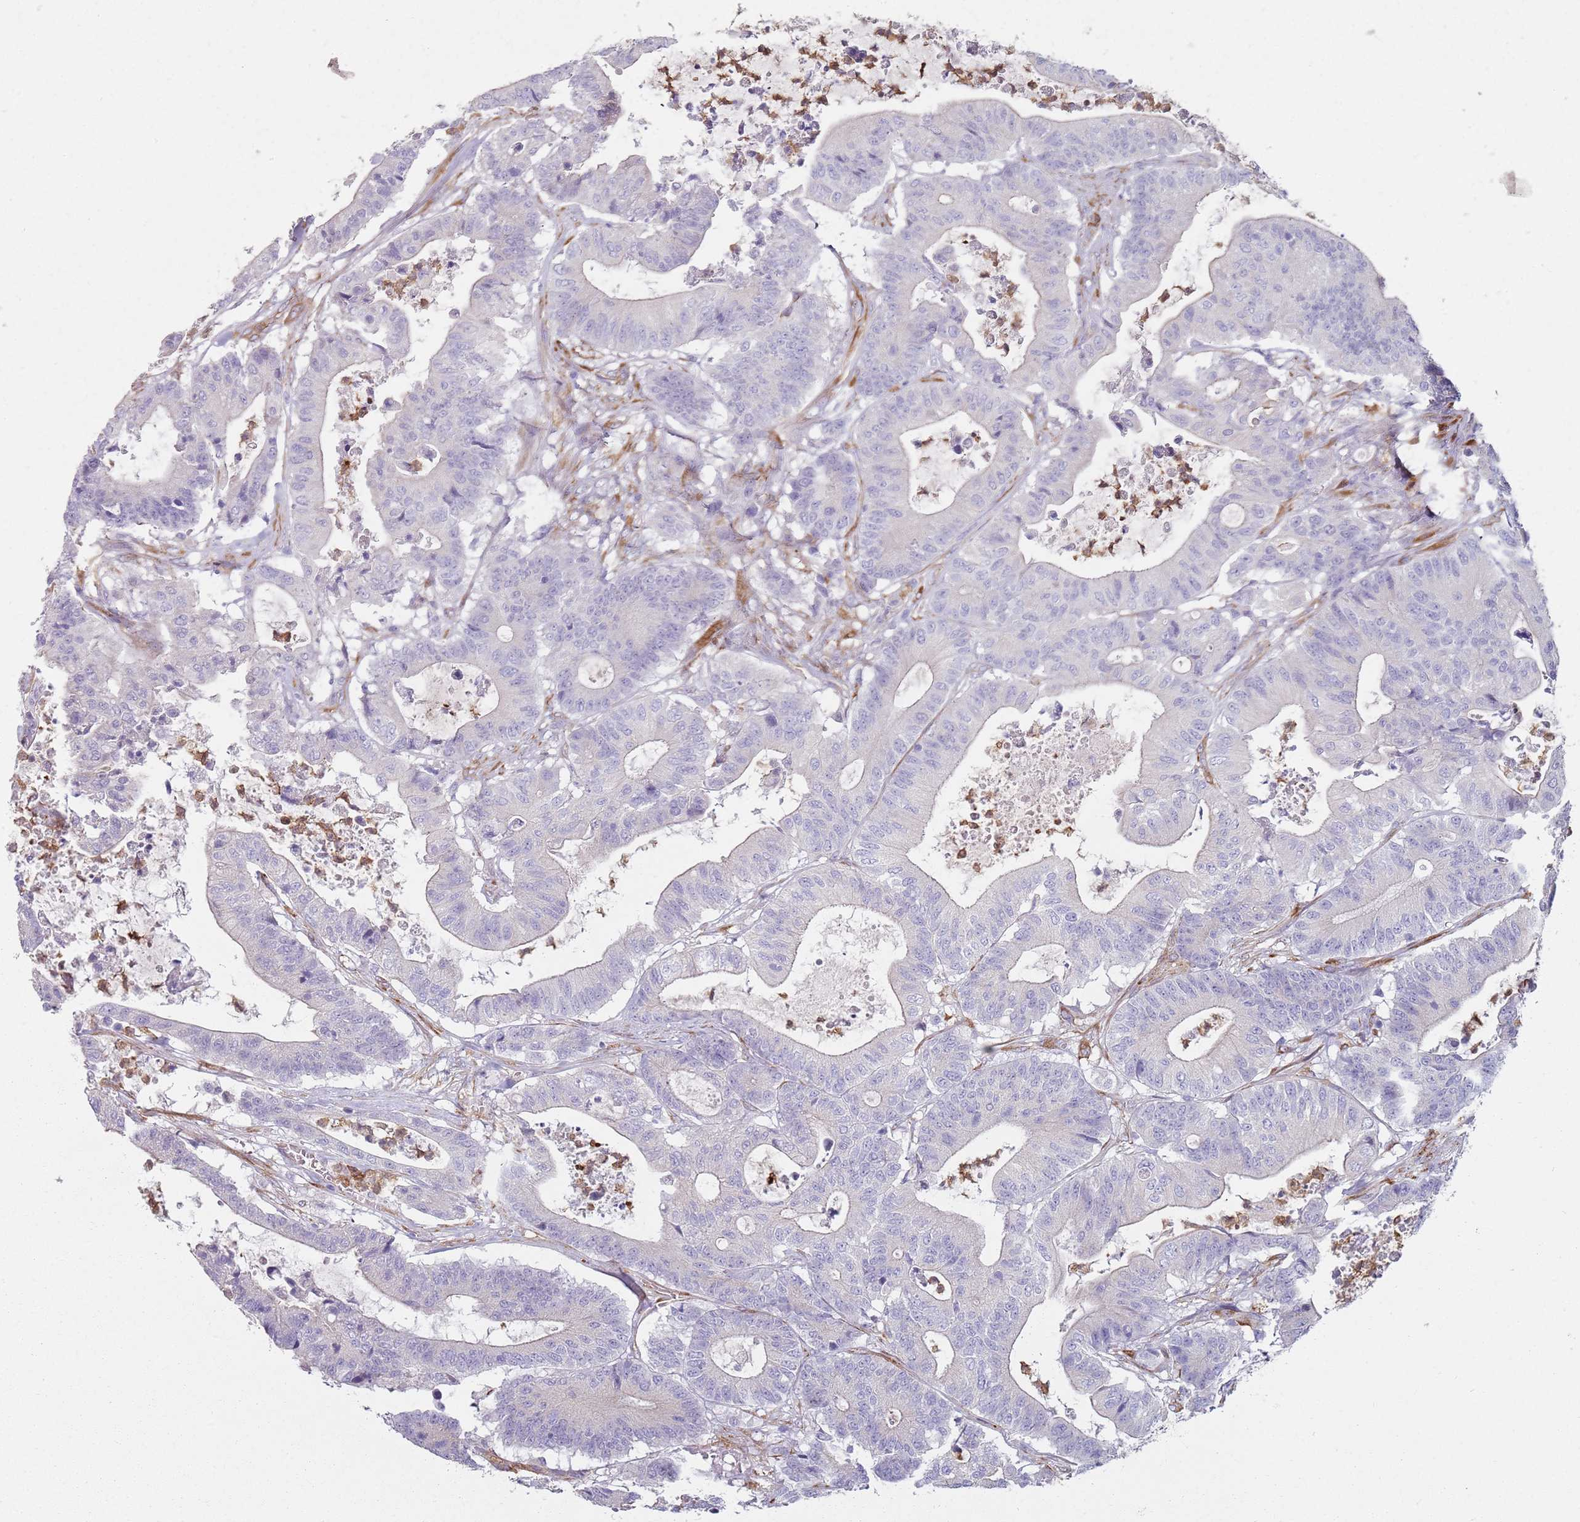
{"staining": {"intensity": "negative", "quantity": "none", "location": "none"}, "tissue": "colorectal cancer", "cell_type": "Tumor cells", "image_type": "cancer", "snomed": [{"axis": "morphology", "description": "Adenocarcinoma, NOS"}, {"axis": "topography", "description": "Colon"}], "caption": "High magnification brightfield microscopy of colorectal adenocarcinoma stained with DAB (3,3'-diaminobenzidine) (brown) and counterstained with hematoxylin (blue): tumor cells show no significant positivity.", "gene": "PHLPP2", "patient": {"sex": "female", "age": 84}}